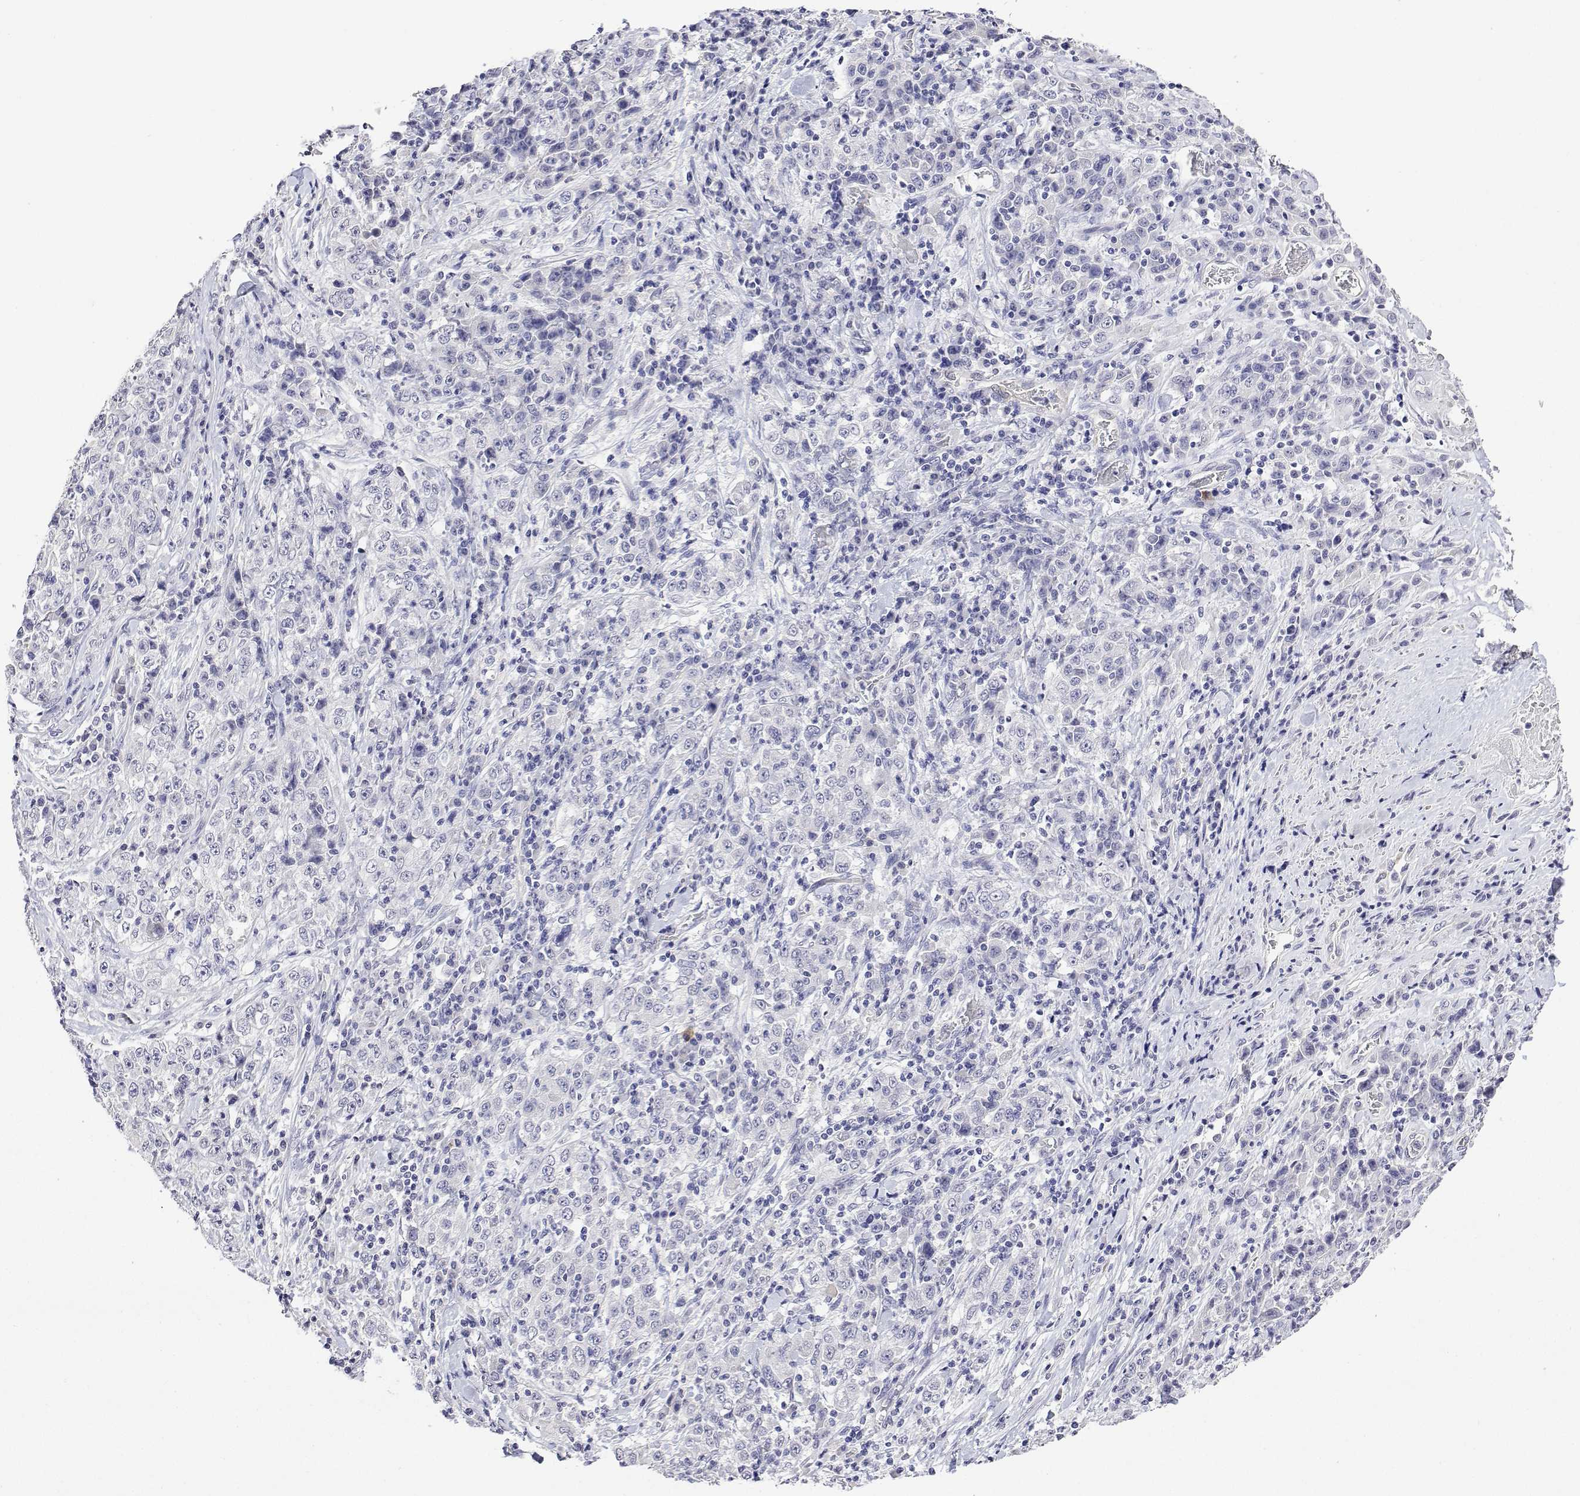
{"staining": {"intensity": "negative", "quantity": "none", "location": "none"}, "tissue": "stomach cancer", "cell_type": "Tumor cells", "image_type": "cancer", "snomed": [{"axis": "morphology", "description": "Normal tissue, NOS"}, {"axis": "morphology", "description": "Adenocarcinoma, NOS"}, {"axis": "topography", "description": "Stomach, upper"}, {"axis": "topography", "description": "Stomach"}], "caption": "DAB (3,3'-diaminobenzidine) immunohistochemical staining of human stomach cancer (adenocarcinoma) displays no significant positivity in tumor cells.", "gene": "PLCB1", "patient": {"sex": "male", "age": 59}}